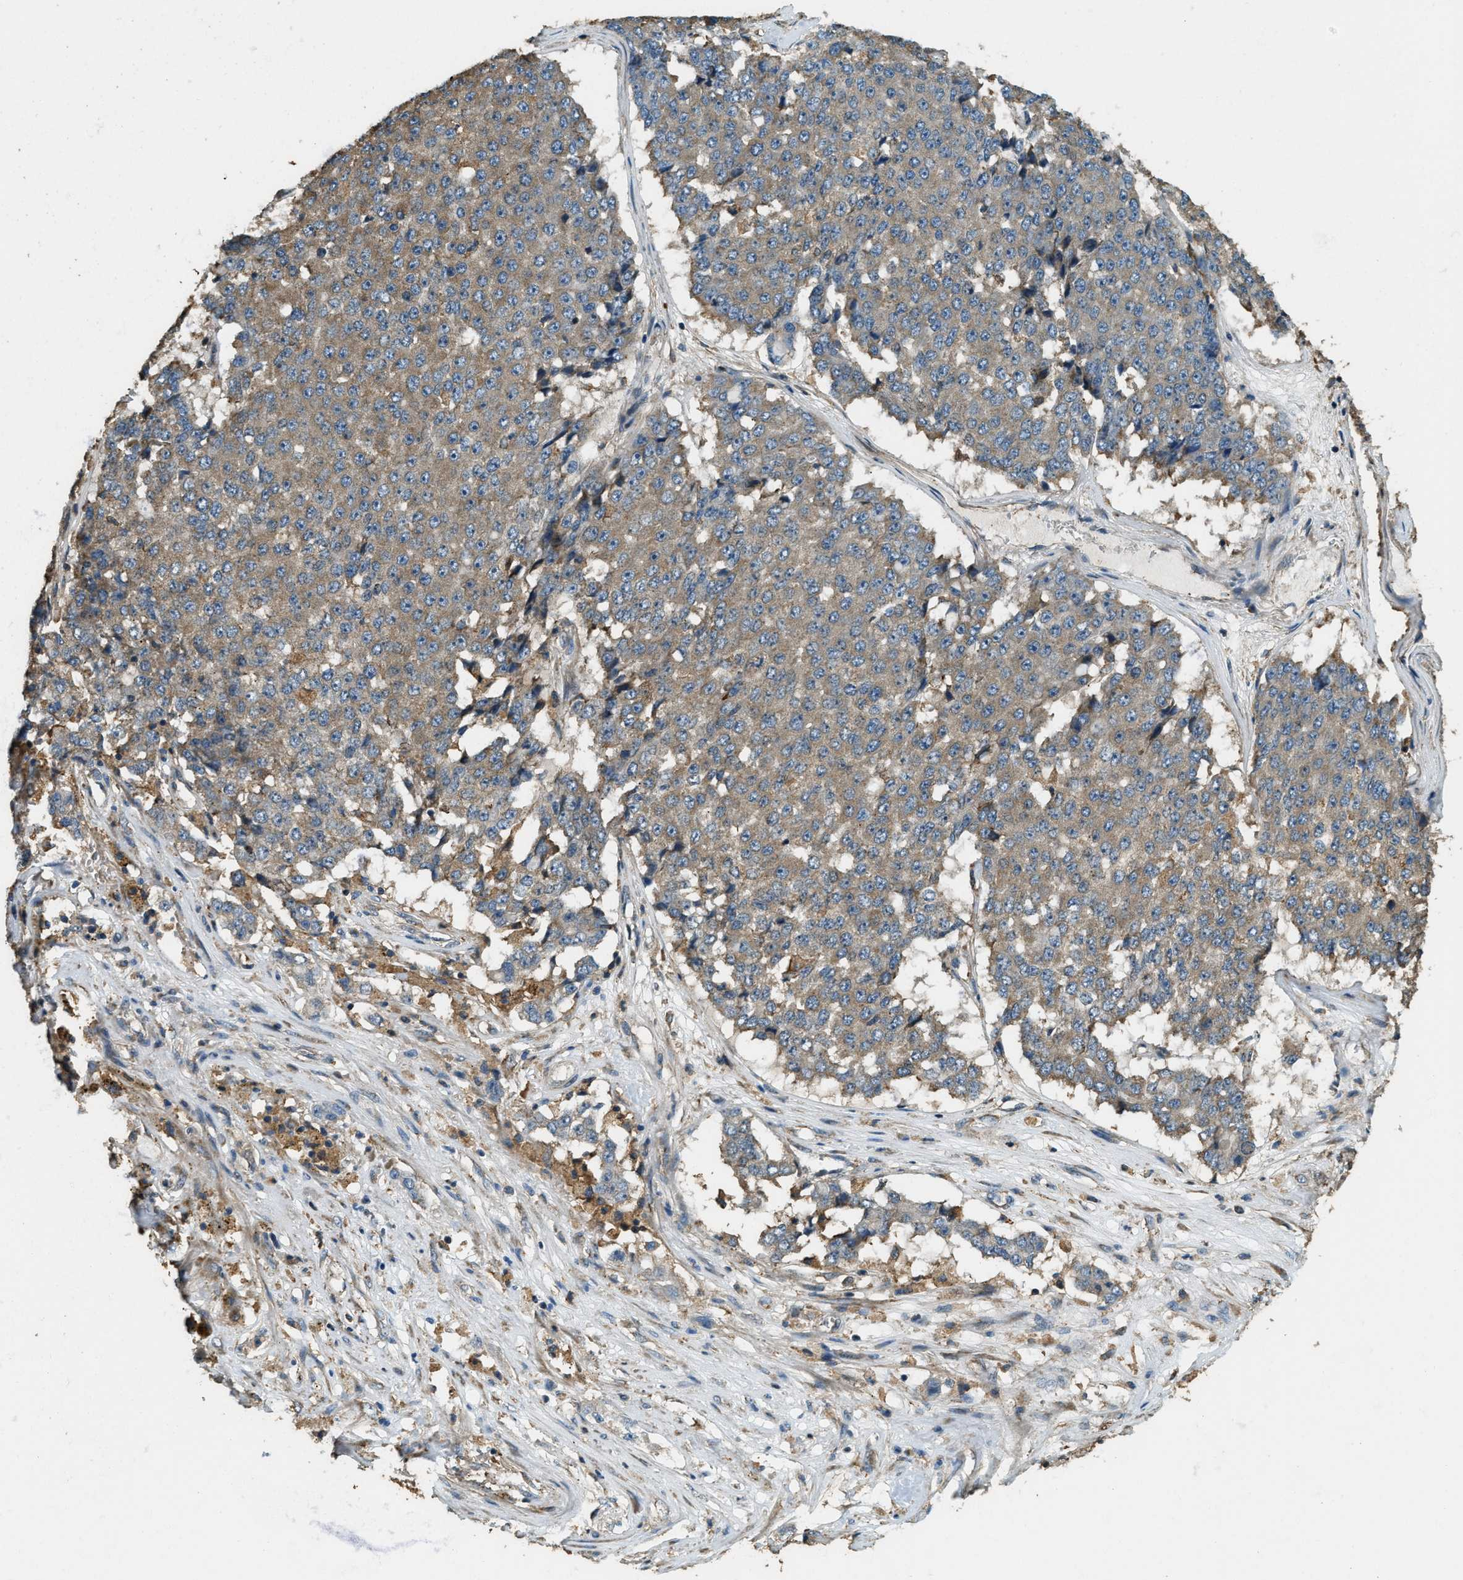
{"staining": {"intensity": "moderate", "quantity": ">75%", "location": "cytoplasmic/membranous"}, "tissue": "pancreatic cancer", "cell_type": "Tumor cells", "image_type": "cancer", "snomed": [{"axis": "morphology", "description": "Adenocarcinoma, NOS"}, {"axis": "topography", "description": "Pancreas"}], "caption": "This is a histology image of IHC staining of pancreatic cancer, which shows moderate positivity in the cytoplasmic/membranous of tumor cells.", "gene": "ERGIC1", "patient": {"sex": "male", "age": 50}}